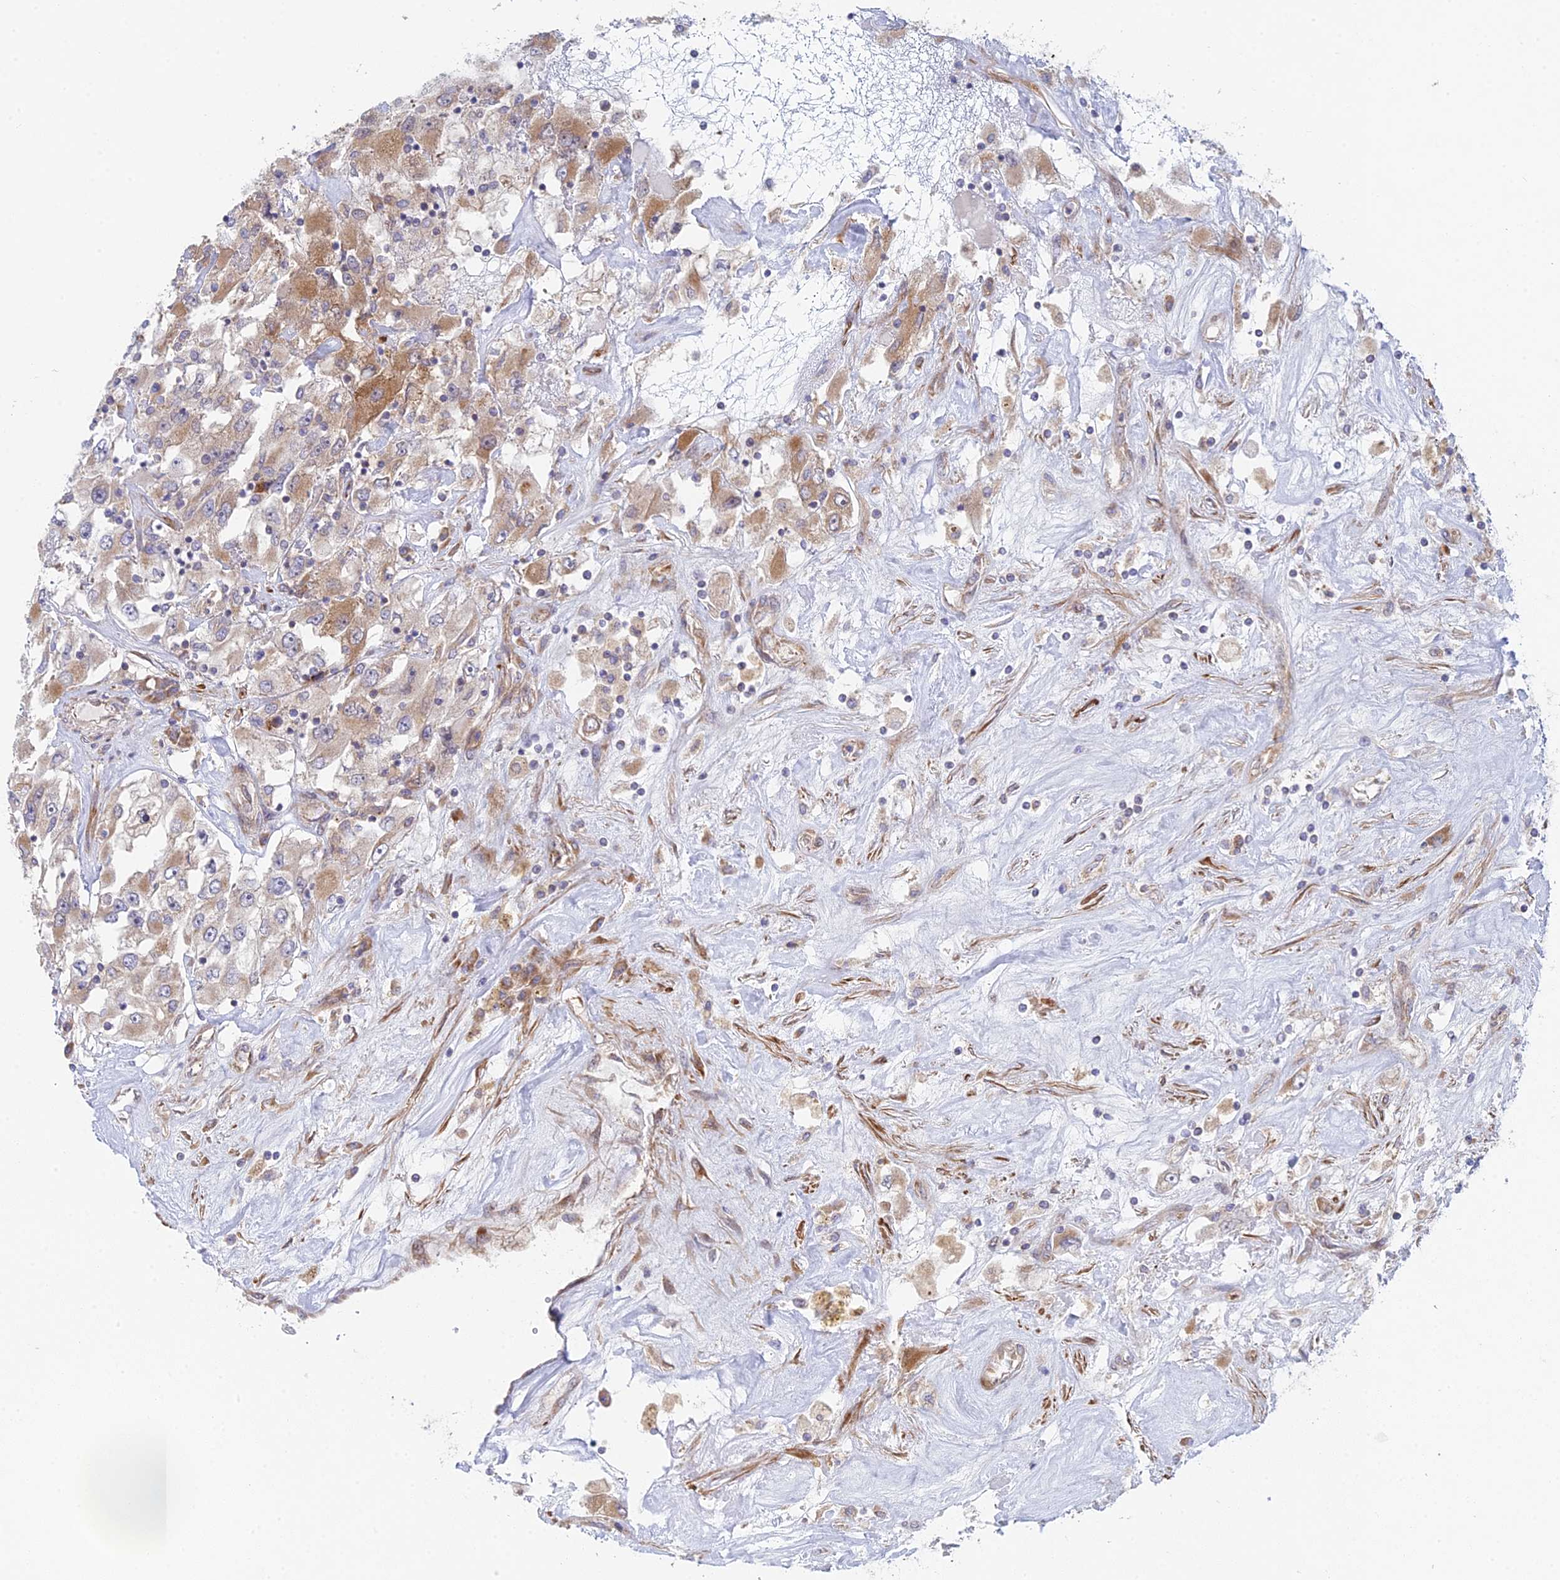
{"staining": {"intensity": "moderate", "quantity": ">75%", "location": "cytoplasmic/membranous"}, "tissue": "renal cancer", "cell_type": "Tumor cells", "image_type": "cancer", "snomed": [{"axis": "morphology", "description": "Adenocarcinoma, NOS"}, {"axis": "topography", "description": "Kidney"}], "caption": "Adenocarcinoma (renal) stained for a protein (brown) exhibits moderate cytoplasmic/membranous positive staining in about >75% of tumor cells.", "gene": "INCA1", "patient": {"sex": "female", "age": 52}}